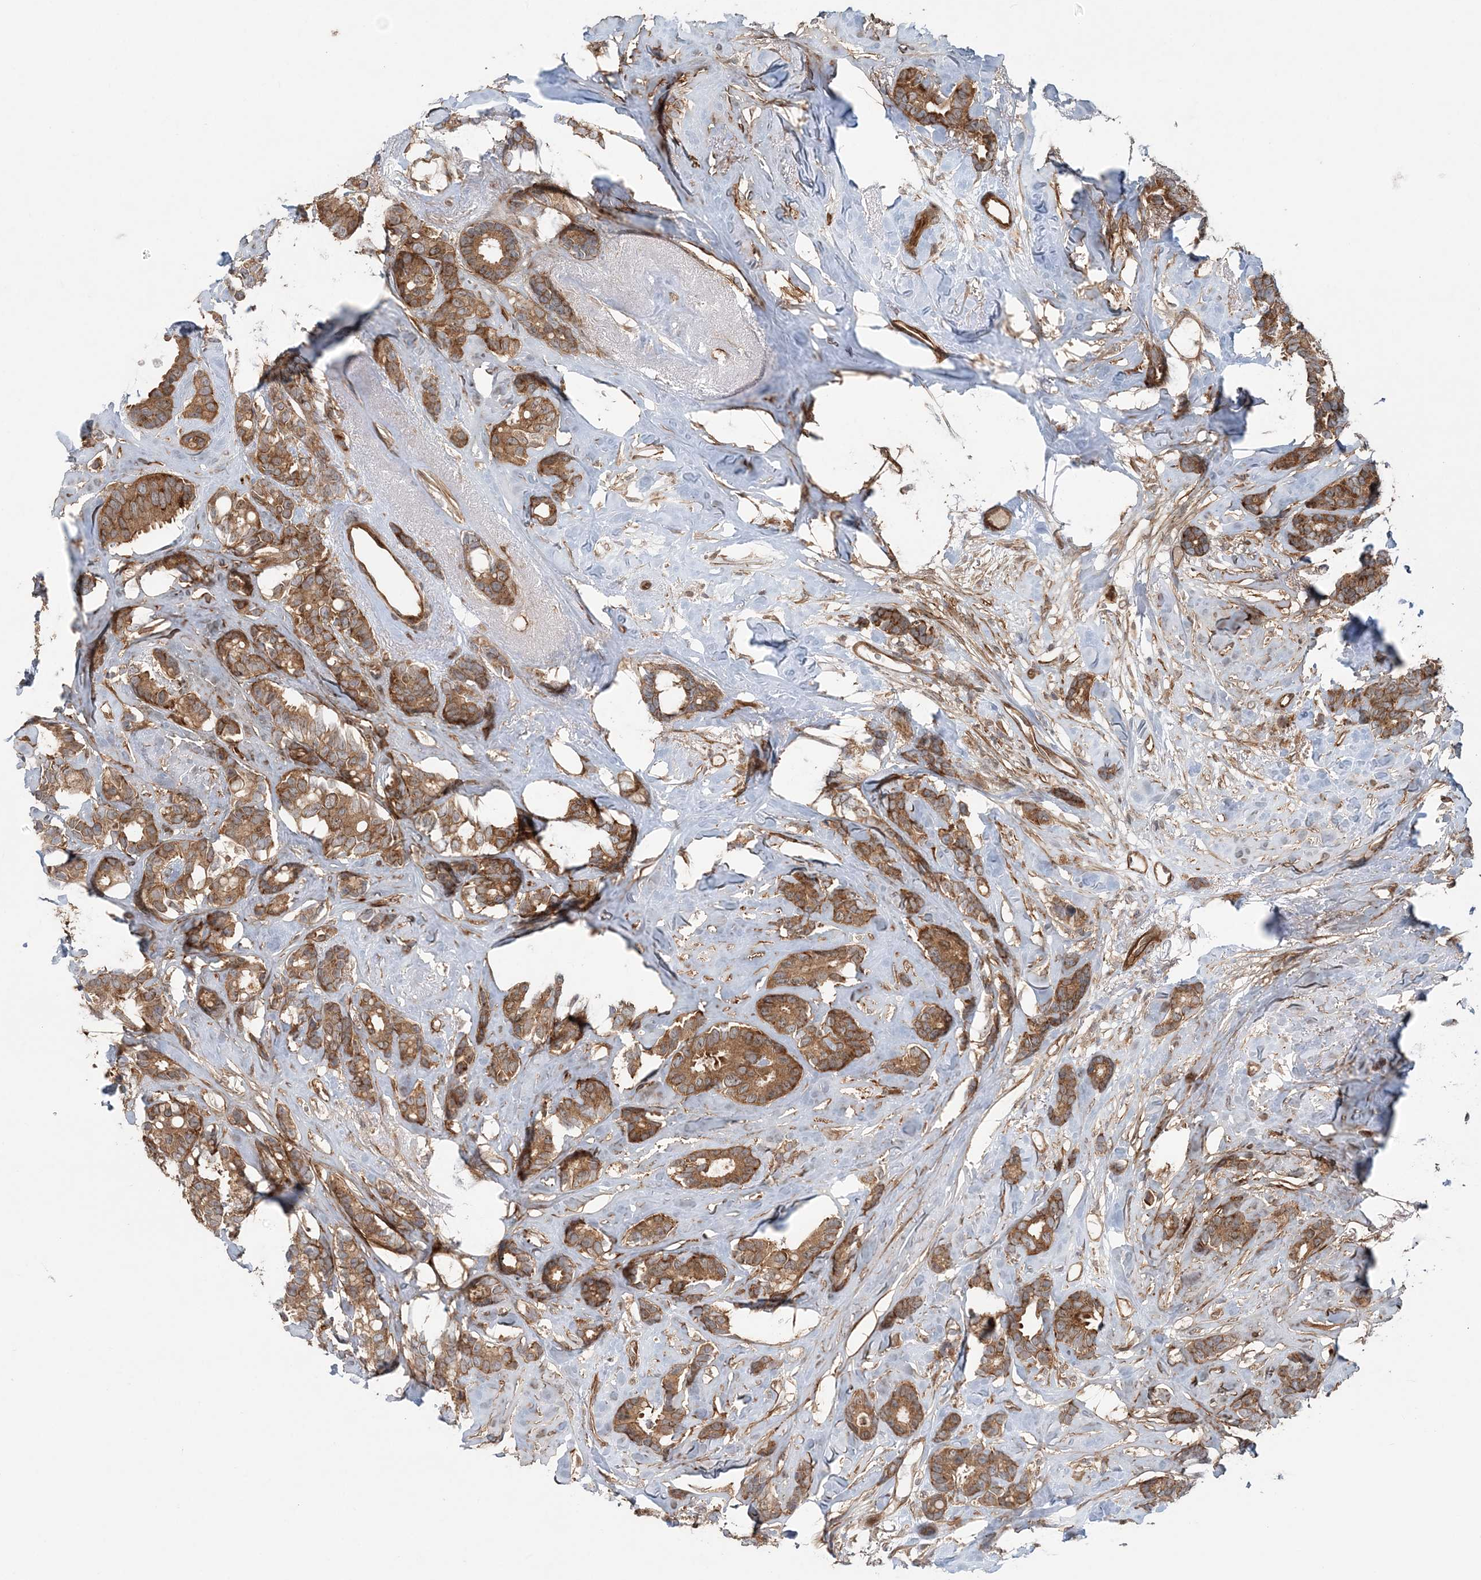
{"staining": {"intensity": "moderate", "quantity": ">75%", "location": "cytoplasmic/membranous"}, "tissue": "breast cancer", "cell_type": "Tumor cells", "image_type": "cancer", "snomed": [{"axis": "morphology", "description": "Duct carcinoma"}, {"axis": "topography", "description": "Breast"}], "caption": "Breast infiltrating ductal carcinoma tissue demonstrates moderate cytoplasmic/membranous staining in about >75% of tumor cells, visualized by immunohistochemistry.", "gene": "GEMIN5", "patient": {"sex": "female", "age": 87}}